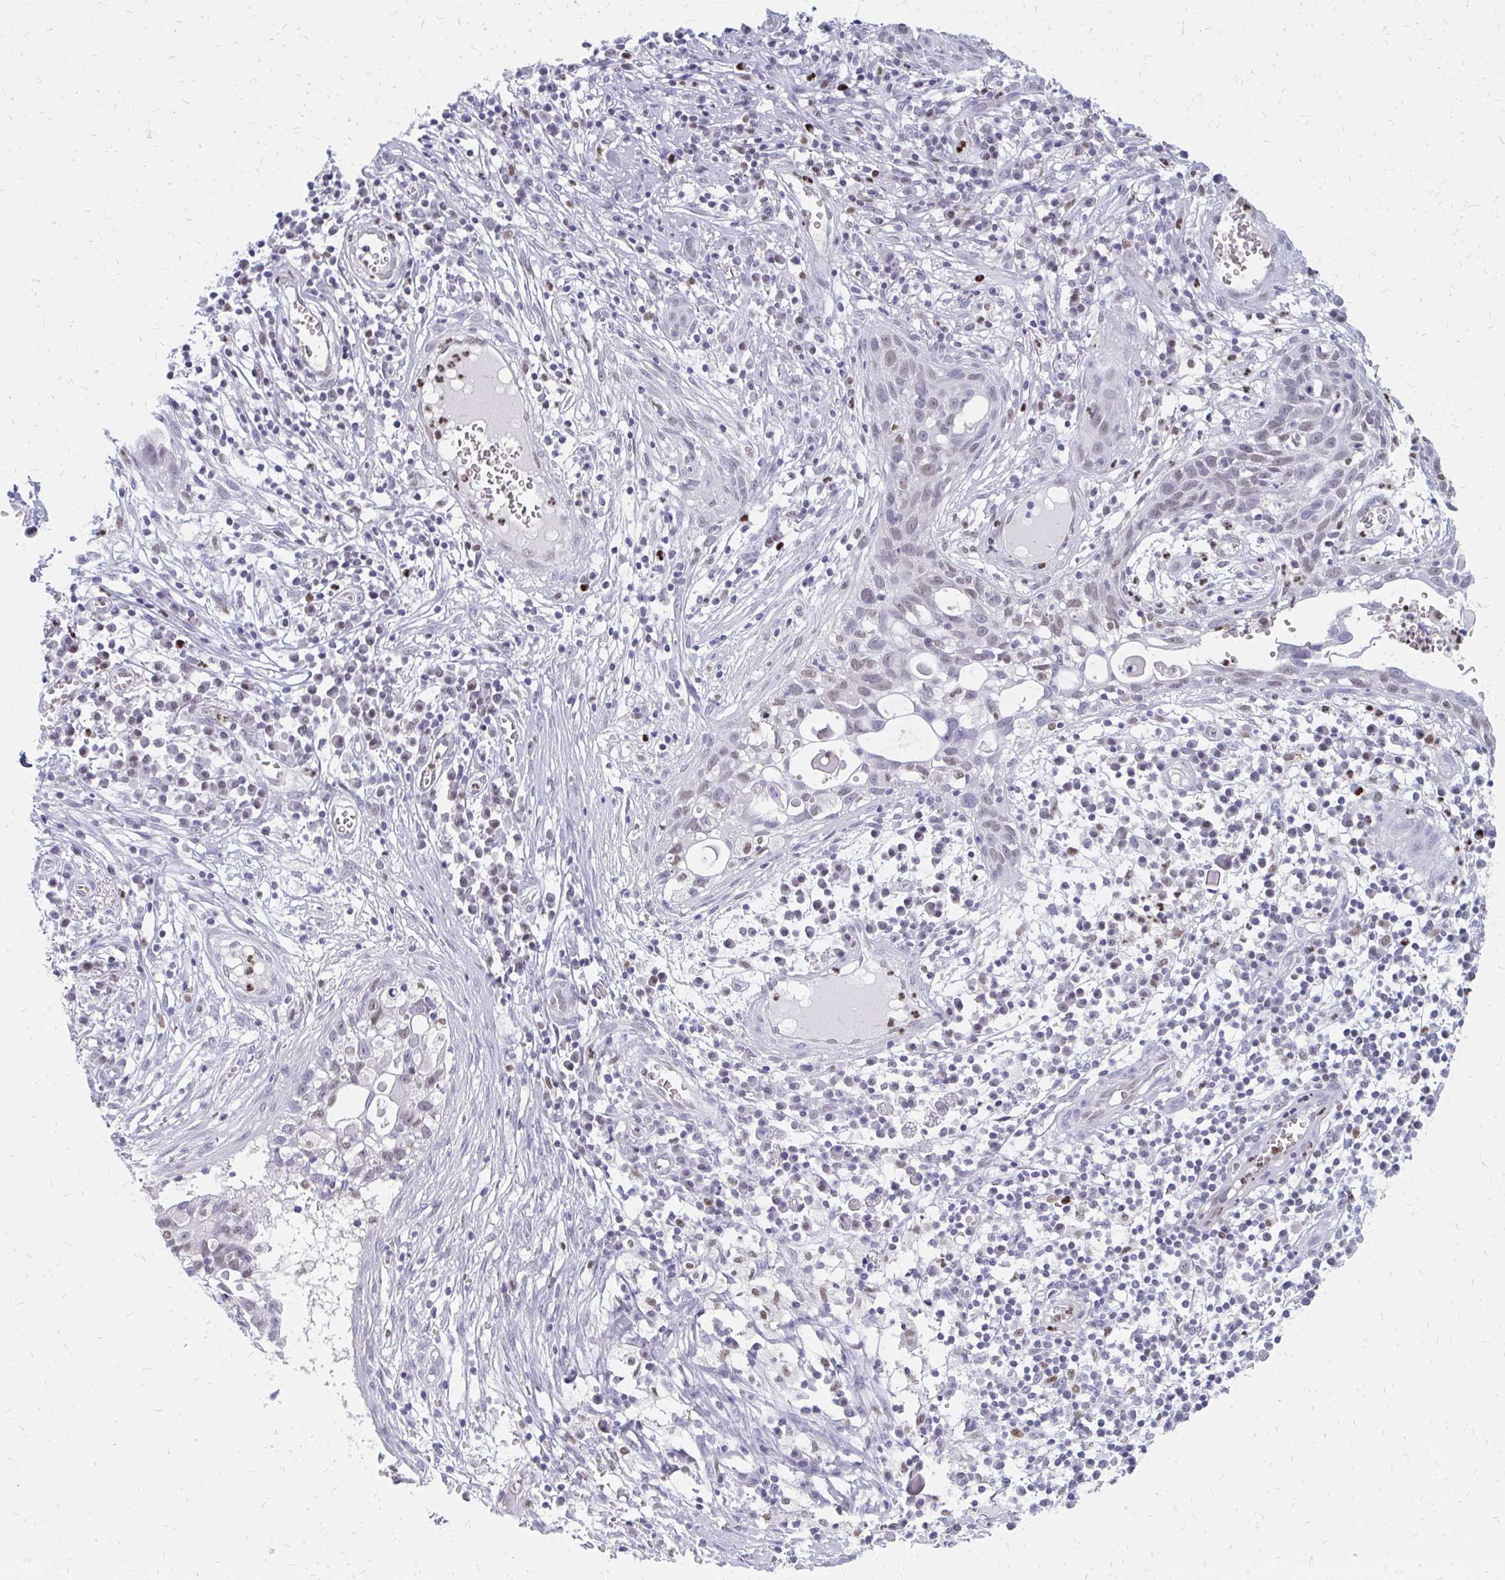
{"staining": {"intensity": "weak", "quantity": ">75%", "location": "nuclear"}, "tissue": "skin cancer", "cell_type": "Tumor cells", "image_type": "cancer", "snomed": [{"axis": "morphology", "description": "Squamous cell carcinoma, NOS"}, {"axis": "topography", "description": "Skin"}, {"axis": "topography", "description": "Vulva"}], "caption": "Immunohistochemistry (DAB (3,3'-diaminobenzidine)) staining of squamous cell carcinoma (skin) exhibits weak nuclear protein expression in about >75% of tumor cells. (Stains: DAB (3,3'-diaminobenzidine) in brown, nuclei in blue, Microscopy: brightfield microscopy at high magnification).", "gene": "PLK3", "patient": {"sex": "female", "age": 83}}